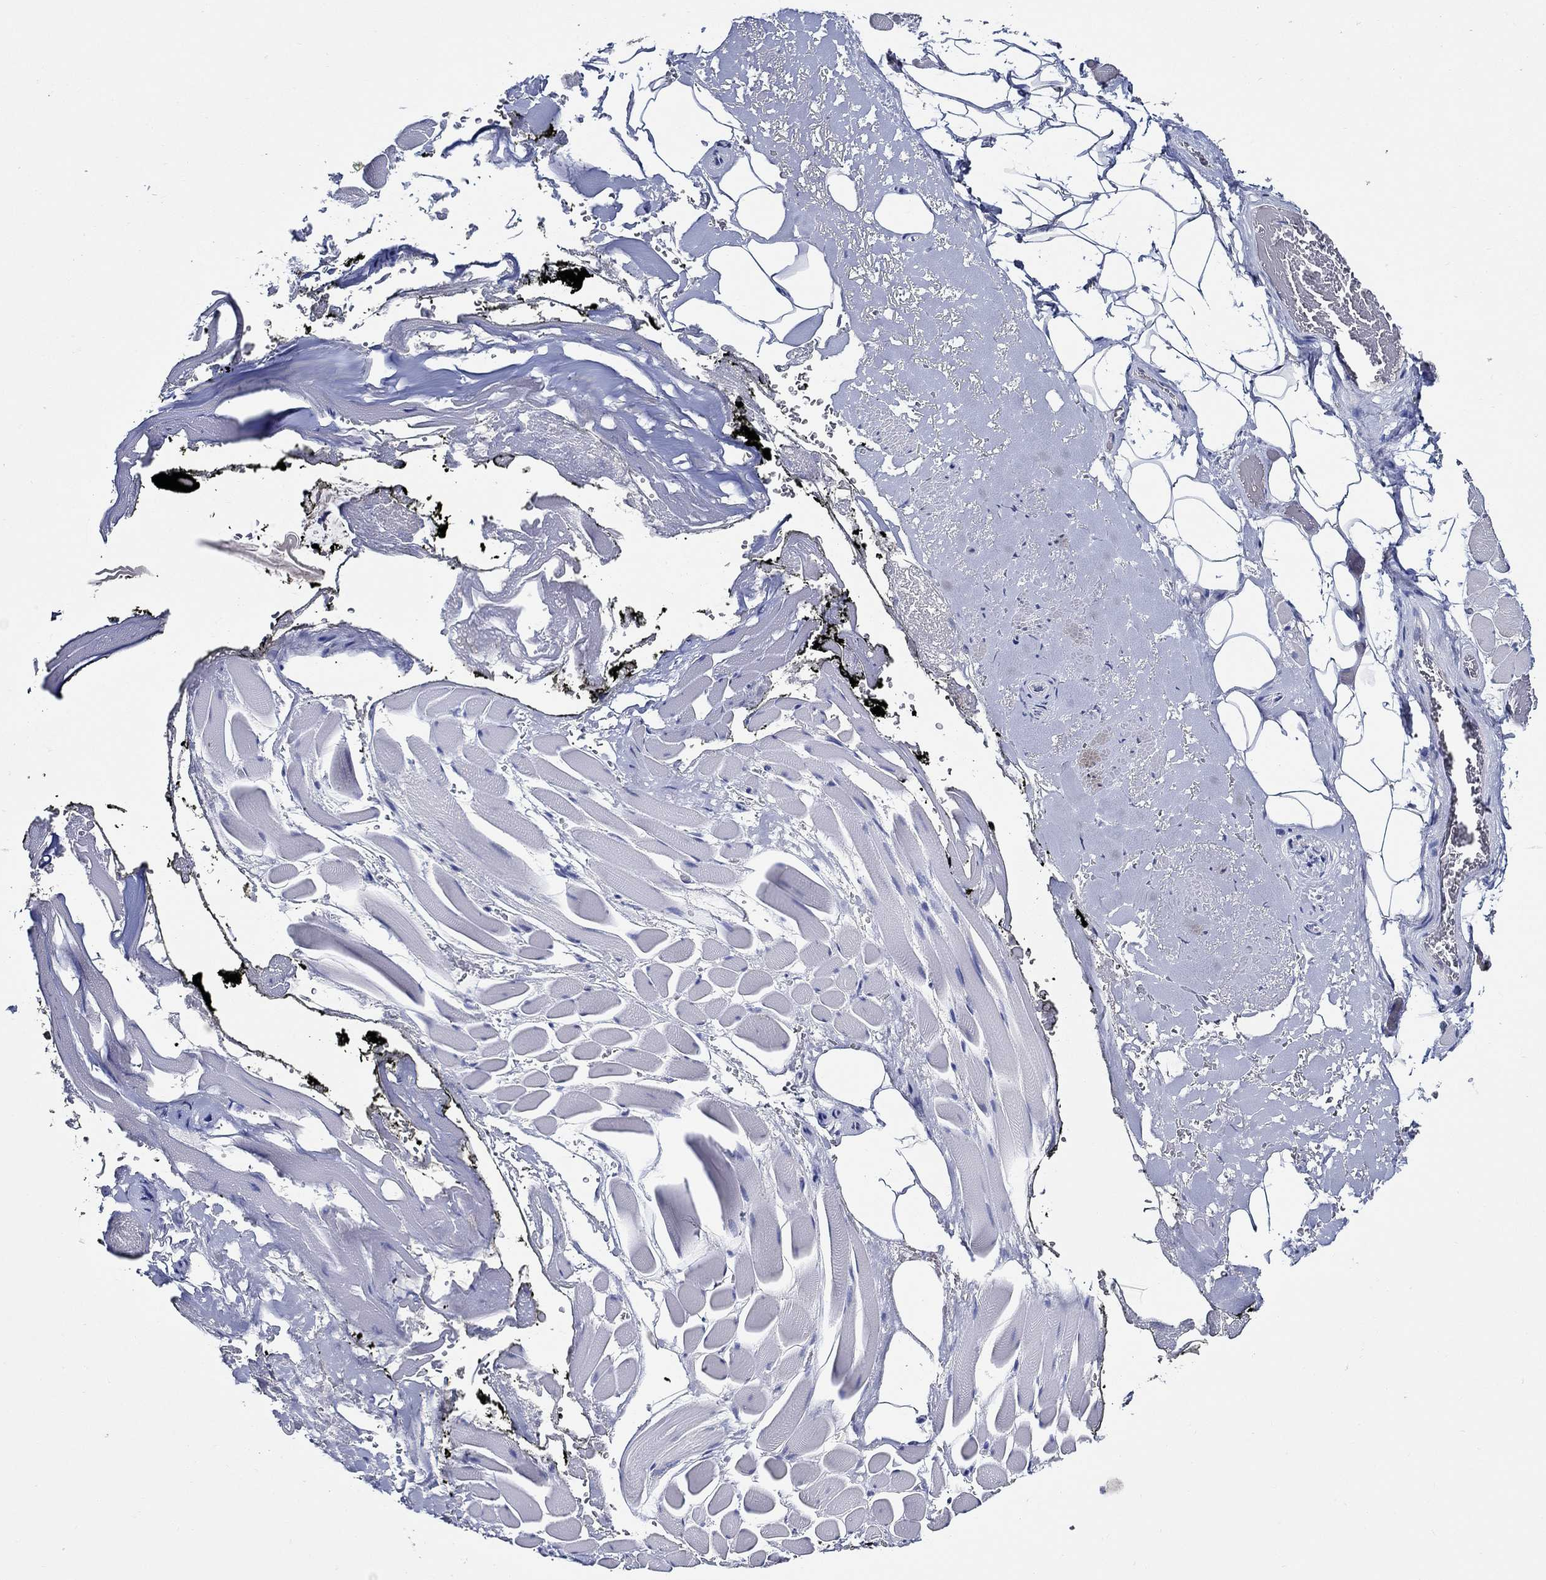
{"staining": {"intensity": "negative", "quantity": "none", "location": "none"}, "tissue": "adipose tissue", "cell_type": "Adipocytes", "image_type": "normal", "snomed": [{"axis": "morphology", "description": "Normal tissue, NOS"}, {"axis": "topography", "description": "Anal"}, {"axis": "topography", "description": "Peripheral nerve tissue"}], "caption": "High magnification brightfield microscopy of unremarkable adipose tissue stained with DAB (brown) and counterstained with hematoxylin (blue): adipocytes show no significant expression. Brightfield microscopy of IHC stained with DAB (3,3'-diaminobenzidine) (brown) and hematoxylin (blue), captured at high magnification.", "gene": "WDR53", "patient": {"sex": "male", "age": 53}}